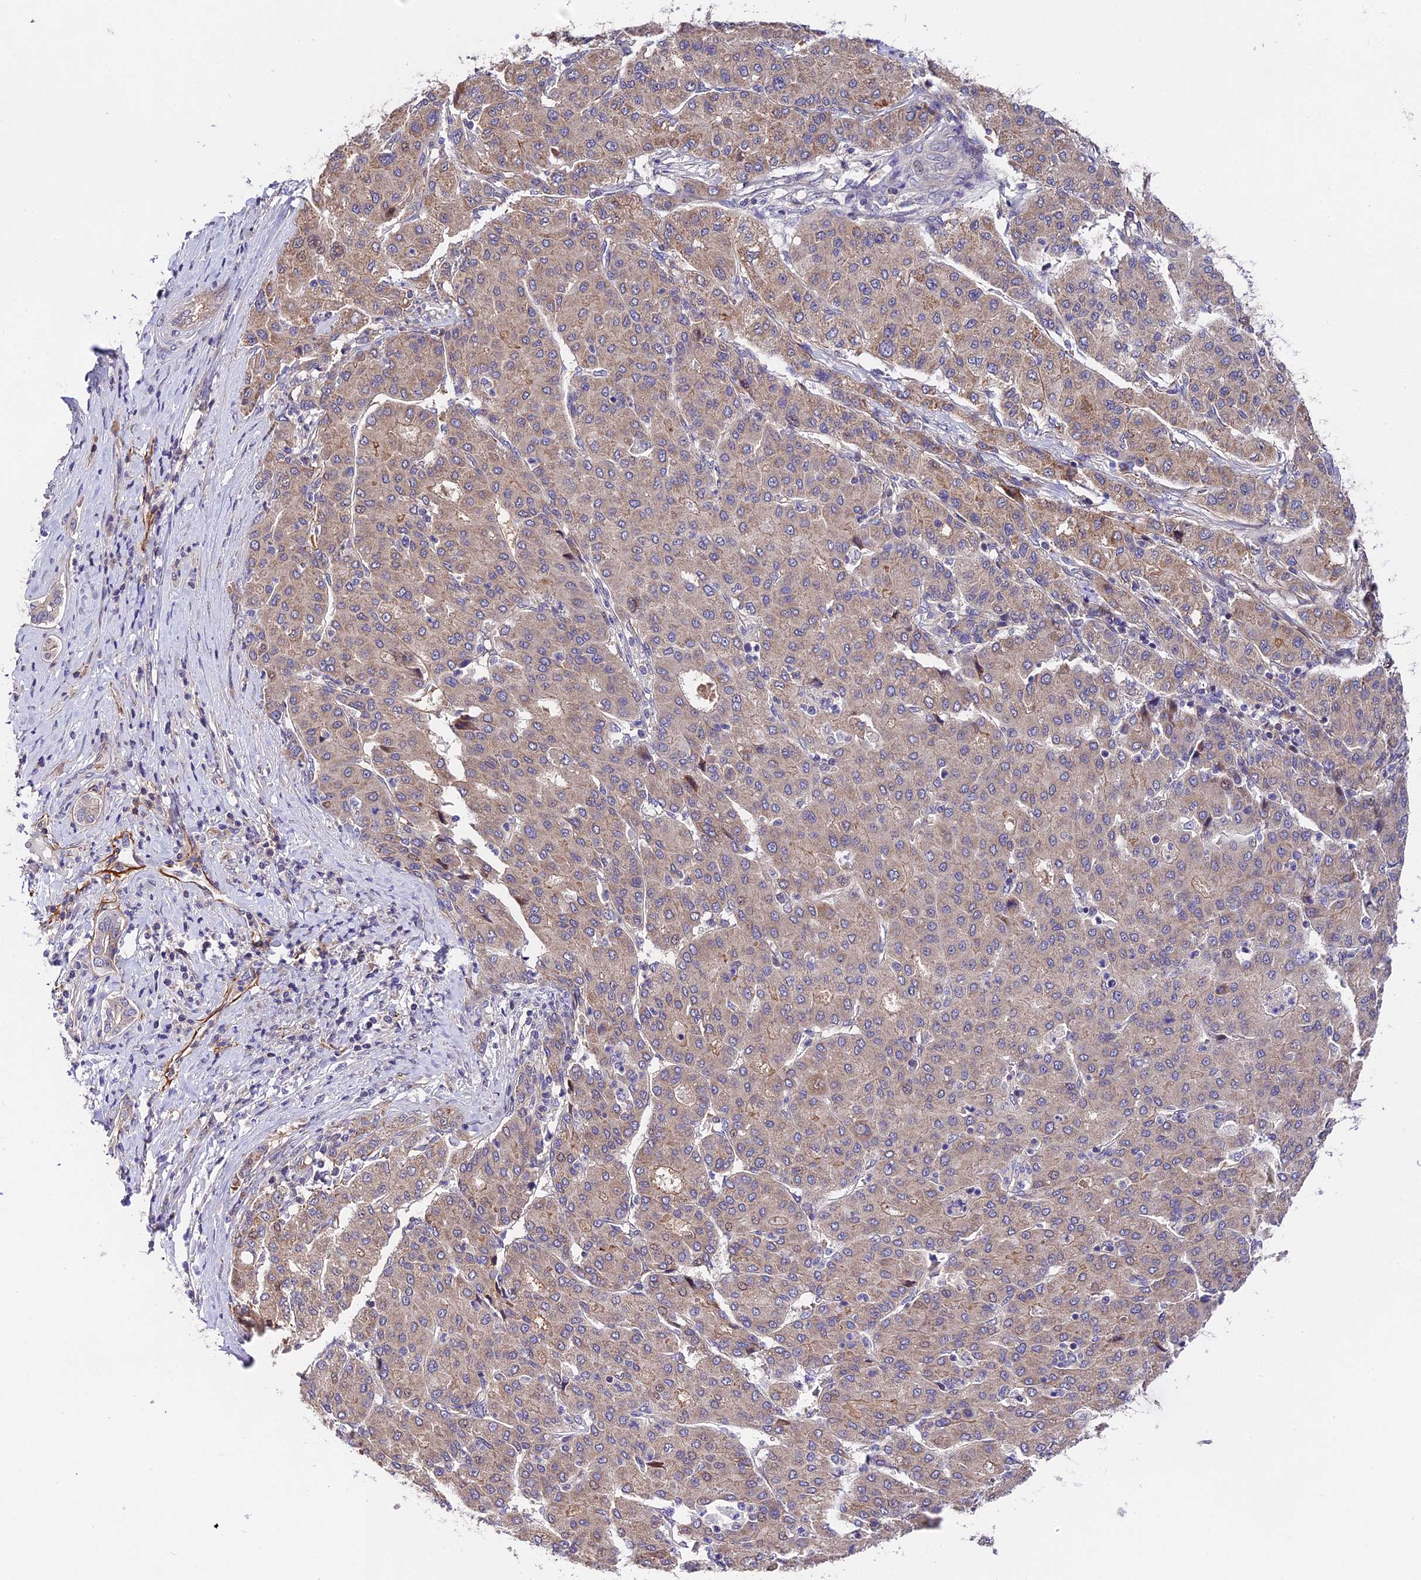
{"staining": {"intensity": "weak", "quantity": "25%-75%", "location": "cytoplasmic/membranous"}, "tissue": "liver cancer", "cell_type": "Tumor cells", "image_type": "cancer", "snomed": [{"axis": "morphology", "description": "Carcinoma, Hepatocellular, NOS"}, {"axis": "topography", "description": "Liver"}], "caption": "Immunohistochemical staining of liver hepatocellular carcinoma displays low levels of weak cytoplasmic/membranous protein expression in about 25%-75% of tumor cells. Ihc stains the protein of interest in brown and the nuclei are stained blue.", "gene": "TRMT1", "patient": {"sex": "male", "age": 65}}